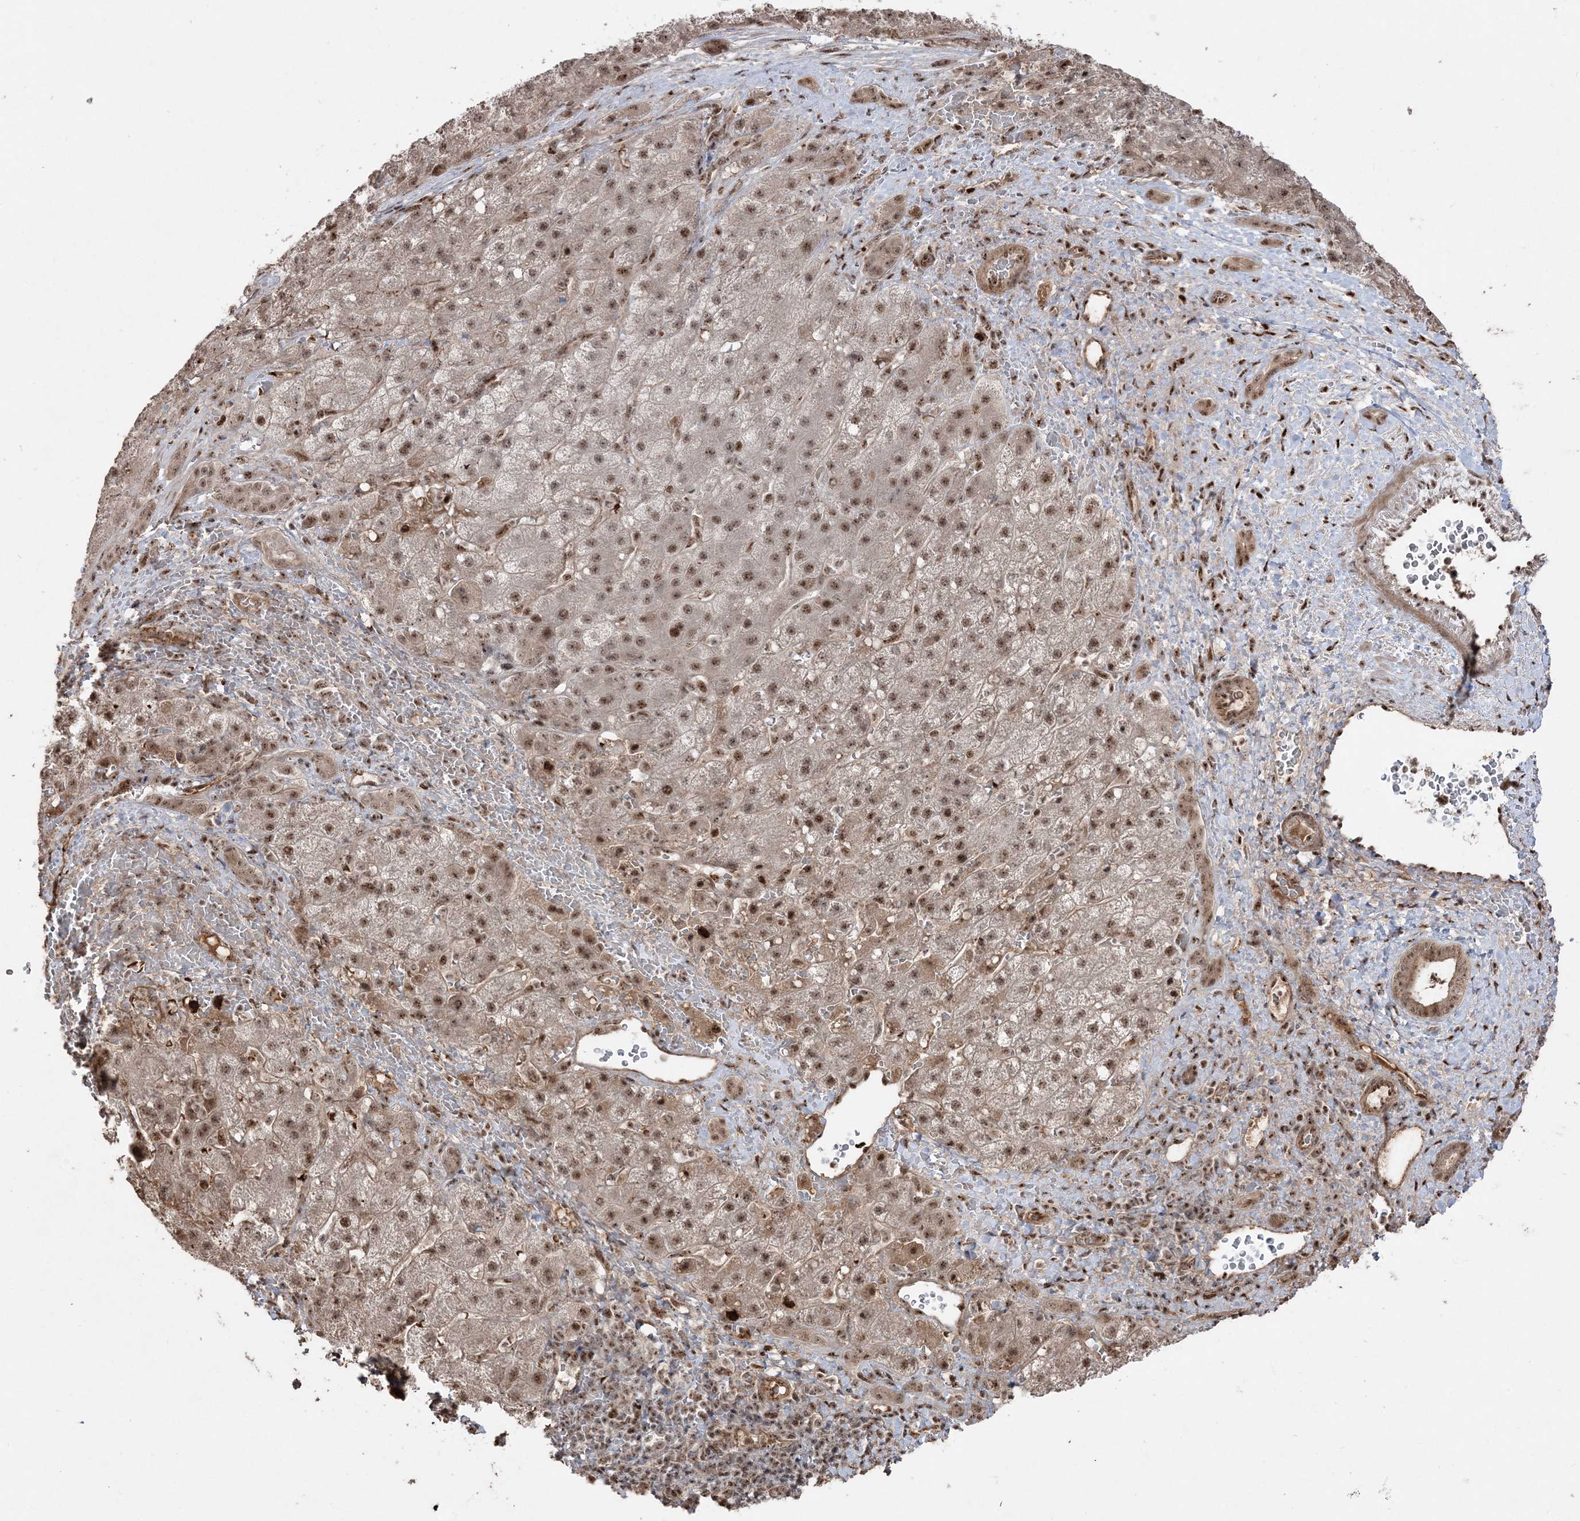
{"staining": {"intensity": "moderate", "quantity": ">75%", "location": "cytoplasmic/membranous,nuclear"}, "tissue": "liver cancer", "cell_type": "Tumor cells", "image_type": "cancer", "snomed": [{"axis": "morphology", "description": "Carcinoma, Hepatocellular, NOS"}, {"axis": "topography", "description": "Liver"}], "caption": "DAB (3,3'-diaminobenzidine) immunohistochemical staining of liver hepatocellular carcinoma demonstrates moderate cytoplasmic/membranous and nuclear protein positivity in approximately >75% of tumor cells. (Stains: DAB in brown, nuclei in blue, Microscopy: brightfield microscopy at high magnification).", "gene": "RBM17", "patient": {"sex": "male", "age": 57}}